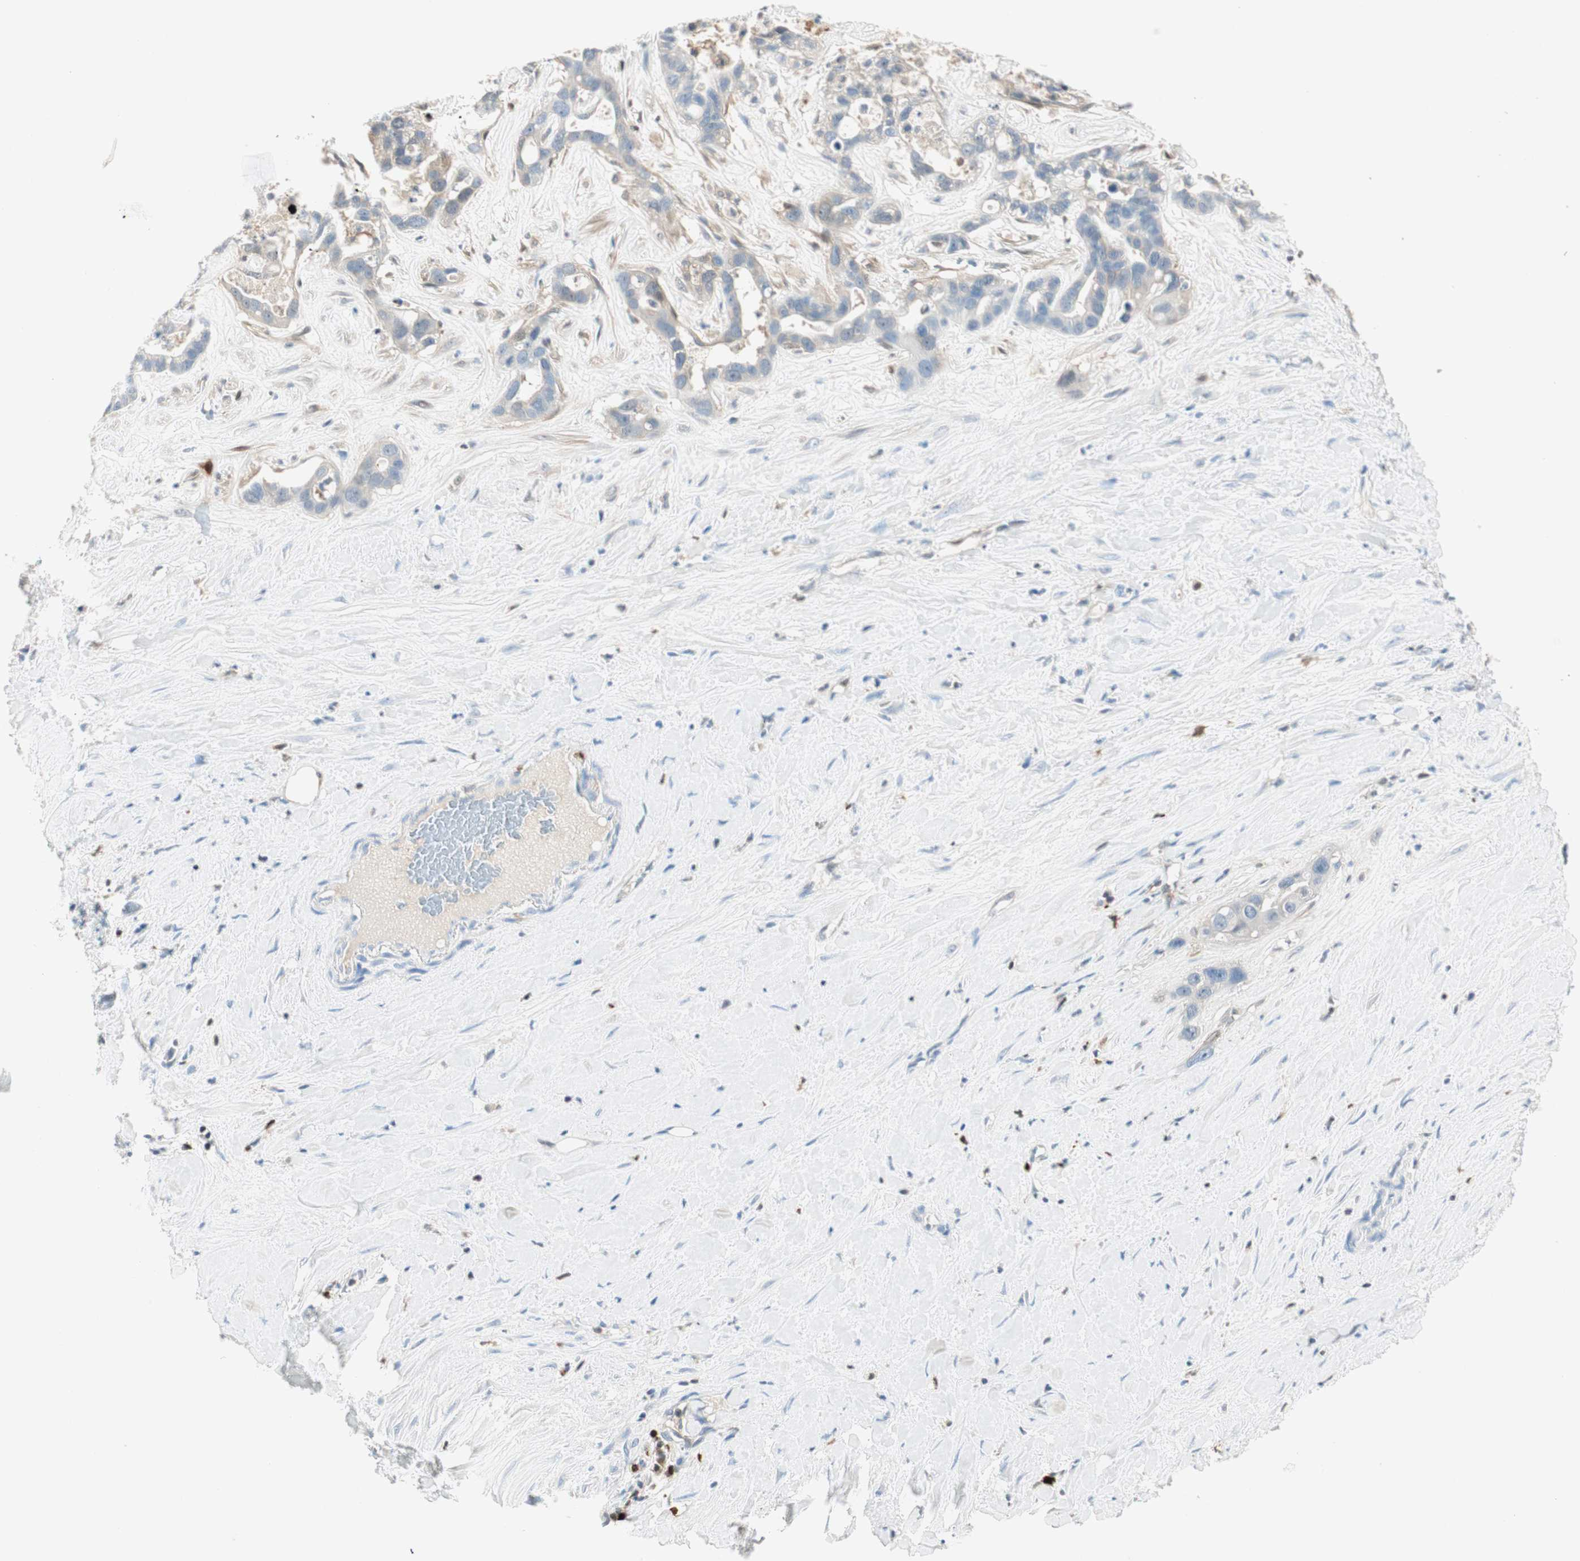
{"staining": {"intensity": "weak", "quantity": "<25%", "location": "cytoplasmic/membranous"}, "tissue": "liver cancer", "cell_type": "Tumor cells", "image_type": "cancer", "snomed": [{"axis": "morphology", "description": "Cholangiocarcinoma"}, {"axis": "topography", "description": "Liver"}], "caption": "IHC micrograph of human liver cancer stained for a protein (brown), which displays no positivity in tumor cells. (DAB immunohistochemistry, high magnification).", "gene": "COTL1", "patient": {"sex": "female", "age": 65}}